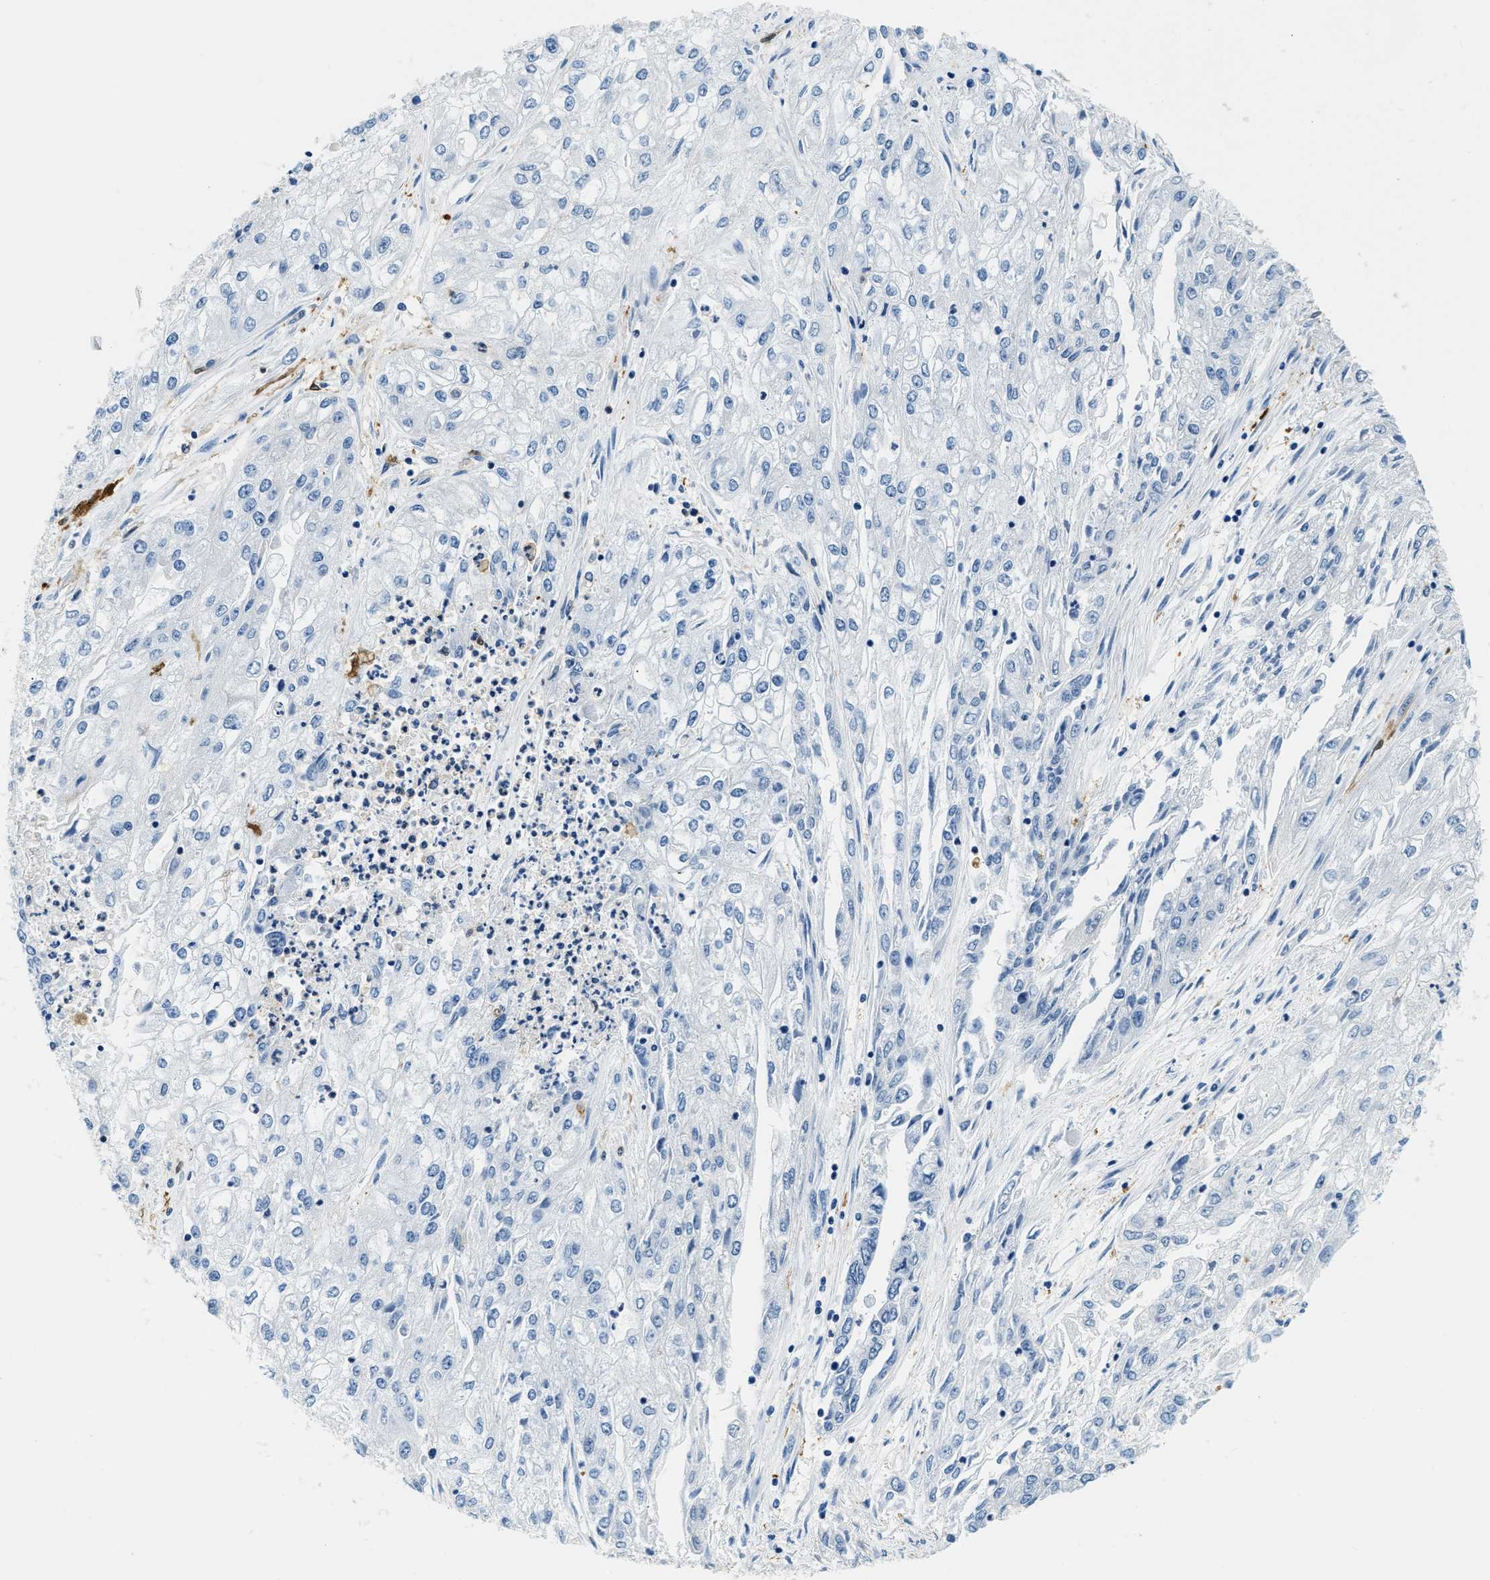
{"staining": {"intensity": "negative", "quantity": "none", "location": "none"}, "tissue": "endometrial cancer", "cell_type": "Tumor cells", "image_type": "cancer", "snomed": [{"axis": "morphology", "description": "Adenocarcinoma, NOS"}, {"axis": "topography", "description": "Endometrium"}], "caption": "Immunohistochemistry (IHC) micrograph of neoplastic tissue: endometrial adenocarcinoma stained with DAB (3,3'-diaminobenzidine) exhibits no significant protein positivity in tumor cells. (Stains: DAB IHC with hematoxylin counter stain, Microscopy: brightfield microscopy at high magnification).", "gene": "CAPG", "patient": {"sex": "female", "age": 49}}